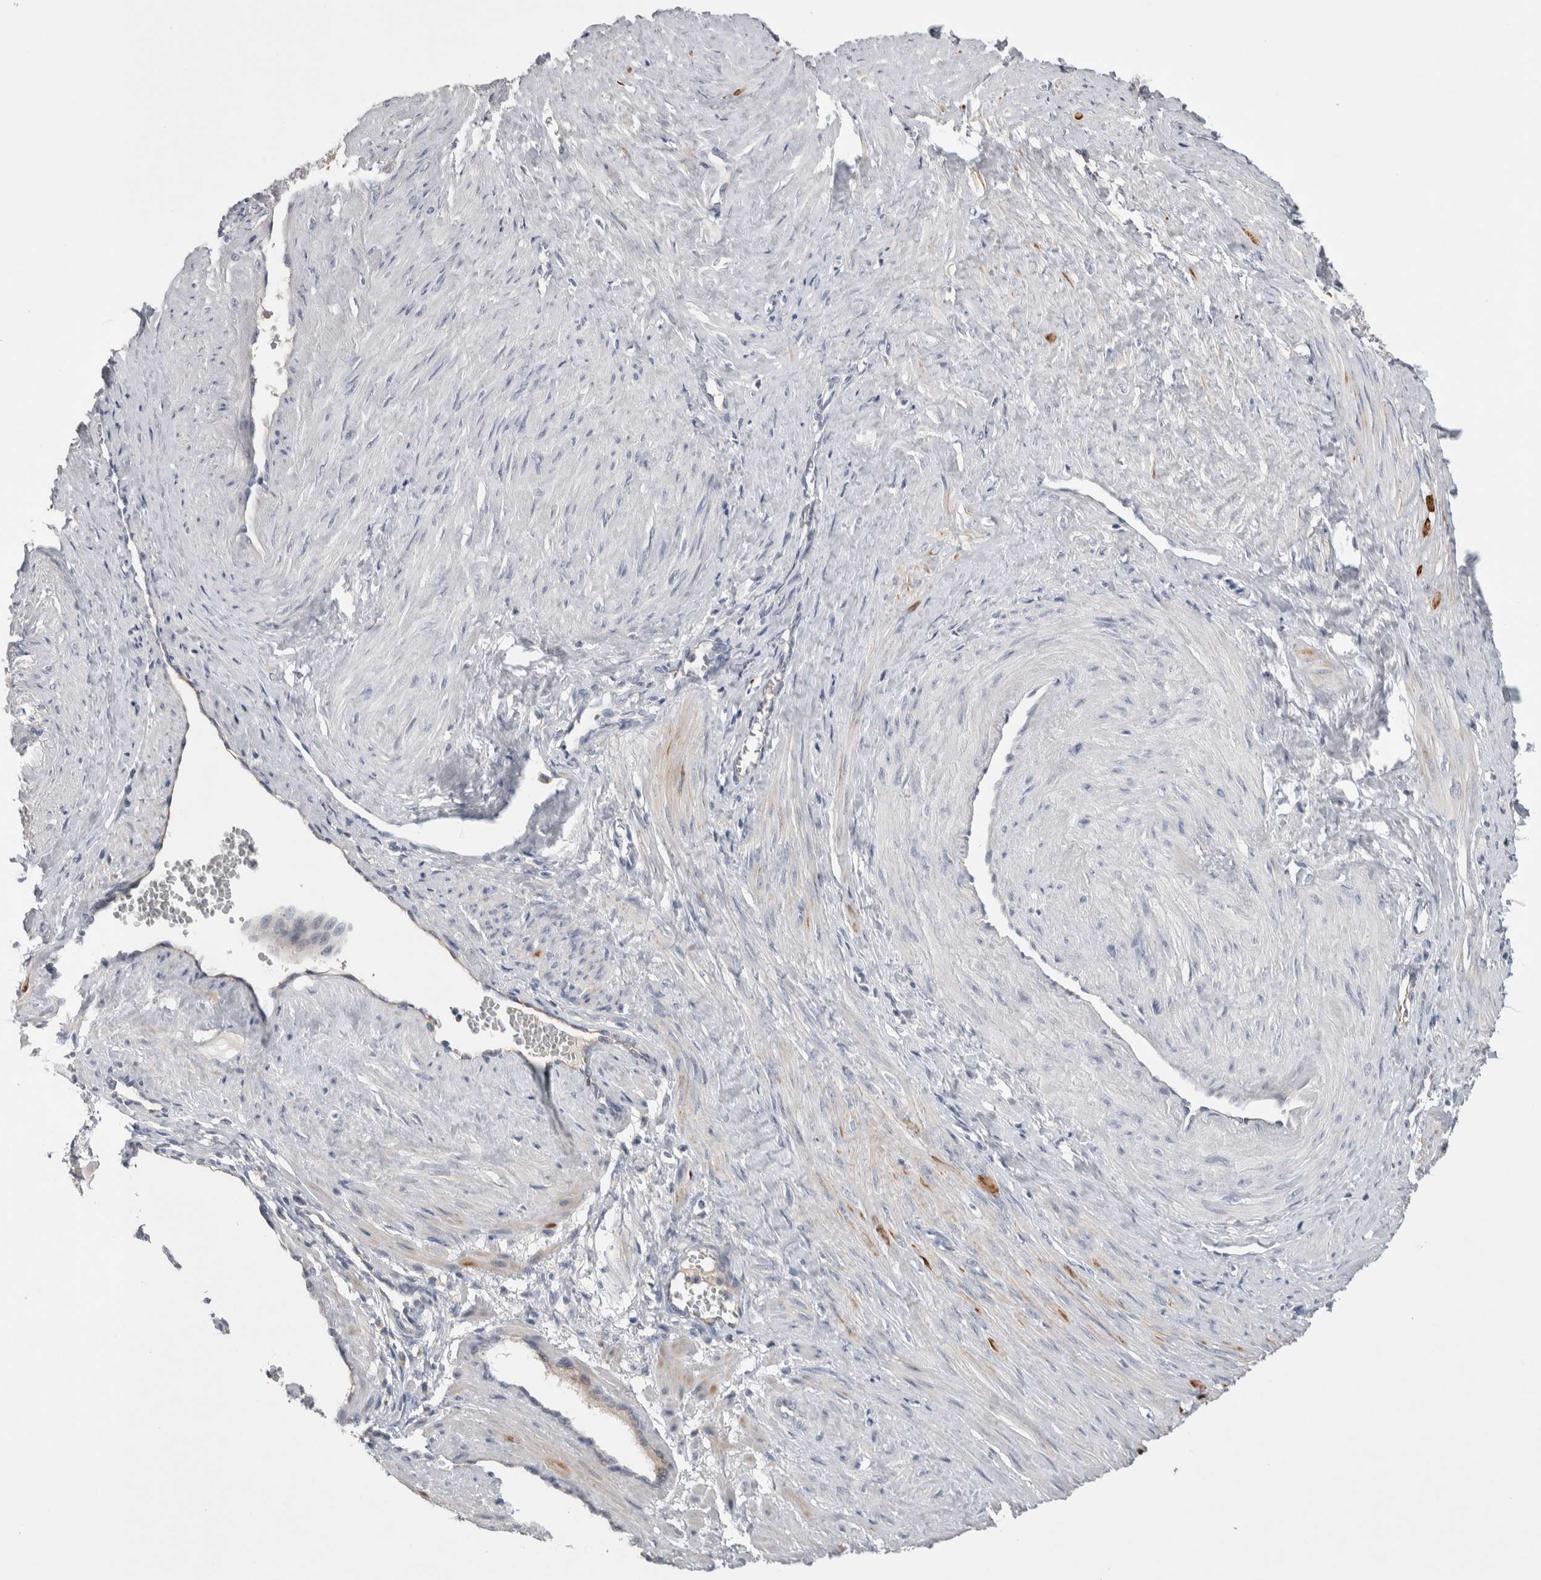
{"staining": {"intensity": "negative", "quantity": "none", "location": "none"}, "tissue": "smooth muscle", "cell_type": "Smooth muscle cells", "image_type": "normal", "snomed": [{"axis": "morphology", "description": "Normal tissue, NOS"}, {"axis": "topography", "description": "Endometrium"}], "caption": "High magnification brightfield microscopy of normal smooth muscle stained with DAB (brown) and counterstained with hematoxylin (blue): smooth muscle cells show no significant positivity. (DAB immunohistochemistry visualized using brightfield microscopy, high magnification).", "gene": "CEP131", "patient": {"sex": "female", "age": 33}}